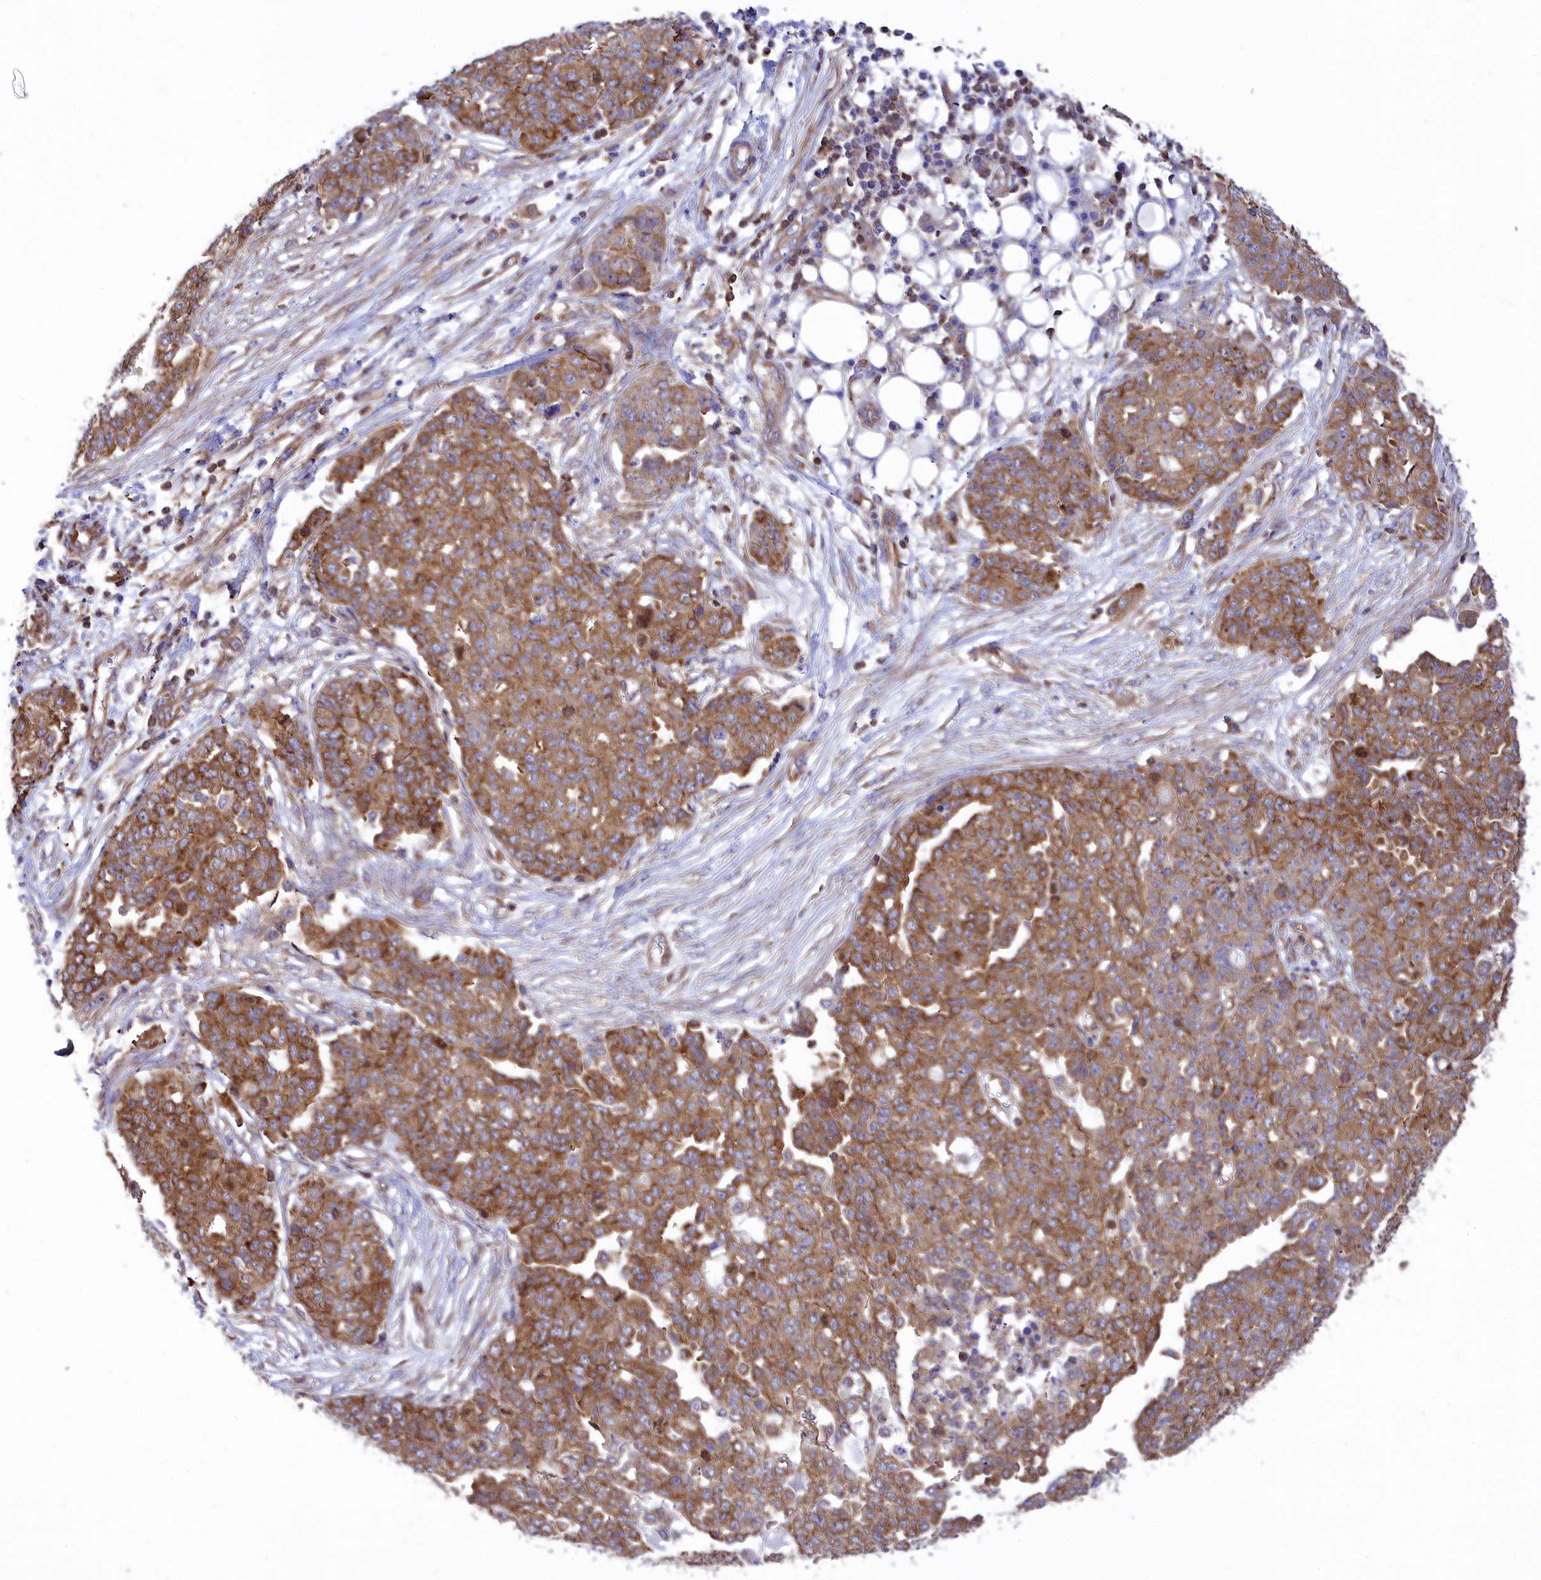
{"staining": {"intensity": "moderate", "quantity": ">75%", "location": "cytoplasmic/membranous"}, "tissue": "ovarian cancer", "cell_type": "Tumor cells", "image_type": "cancer", "snomed": [{"axis": "morphology", "description": "Cystadenocarcinoma, serous, NOS"}, {"axis": "topography", "description": "Soft tissue"}, {"axis": "topography", "description": "Ovary"}], "caption": "The immunohistochemical stain highlights moderate cytoplasmic/membranous expression in tumor cells of ovarian serous cystadenocarcinoma tissue. (Brightfield microscopy of DAB IHC at high magnification).", "gene": "SEPTIN9", "patient": {"sex": "female", "age": 57}}